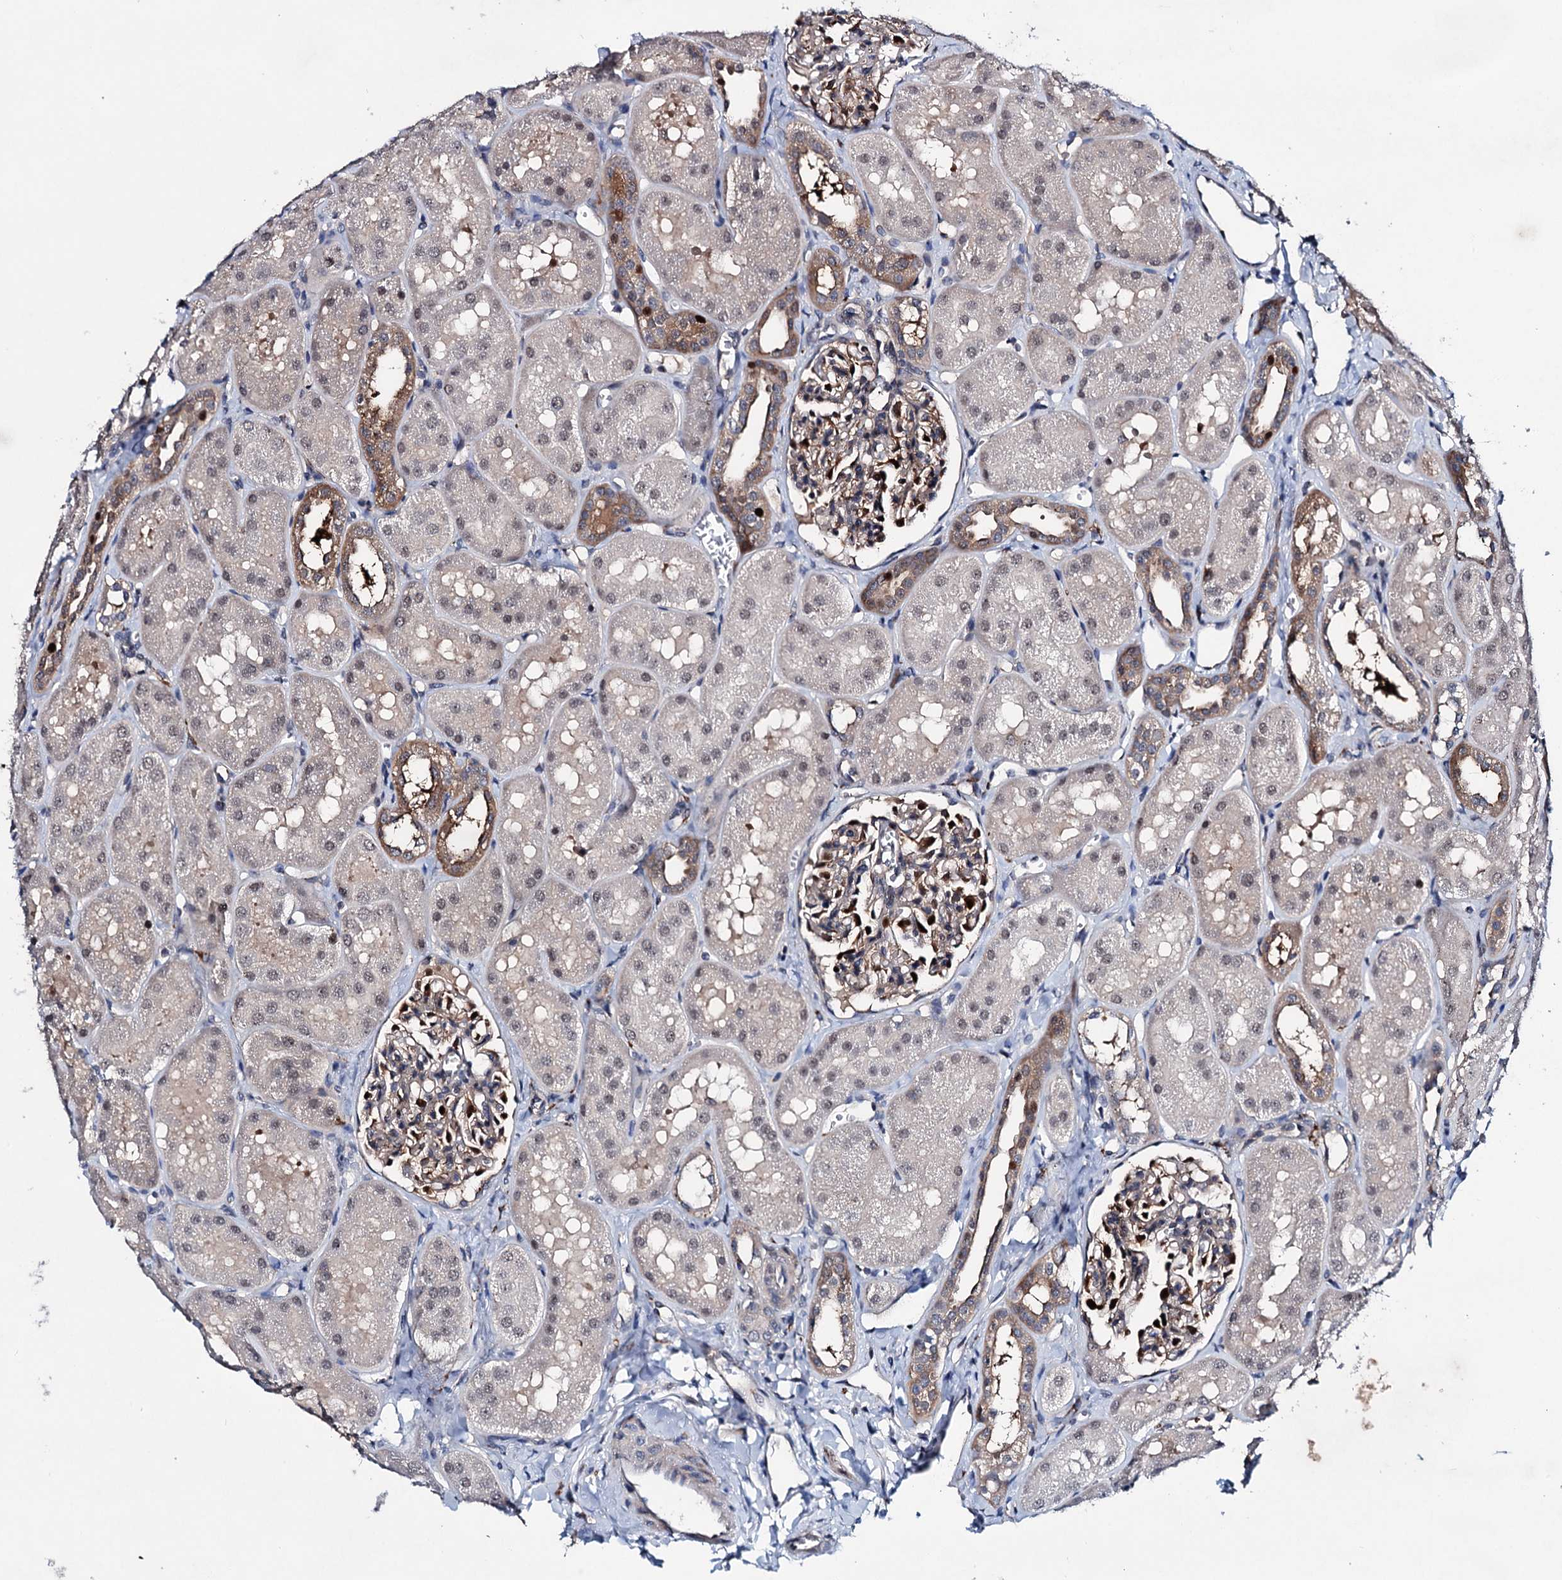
{"staining": {"intensity": "strong", "quantity": "<25%", "location": "cytoplasmic/membranous"}, "tissue": "kidney", "cell_type": "Cells in glomeruli", "image_type": "normal", "snomed": [{"axis": "morphology", "description": "Normal tissue, NOS"}, {"axis": "topography", "description": "Kidney"}, {"axis": "topography", "description": "Urinary bladder"}], "caption": "Kidney stained with immunohistochemistry (IHC) displays strong cytoplasmic/membranous staining in about <25% of cells in glomeruli.", "gene": "EYA4", "patient": {"sex": "male", "age": 16}}